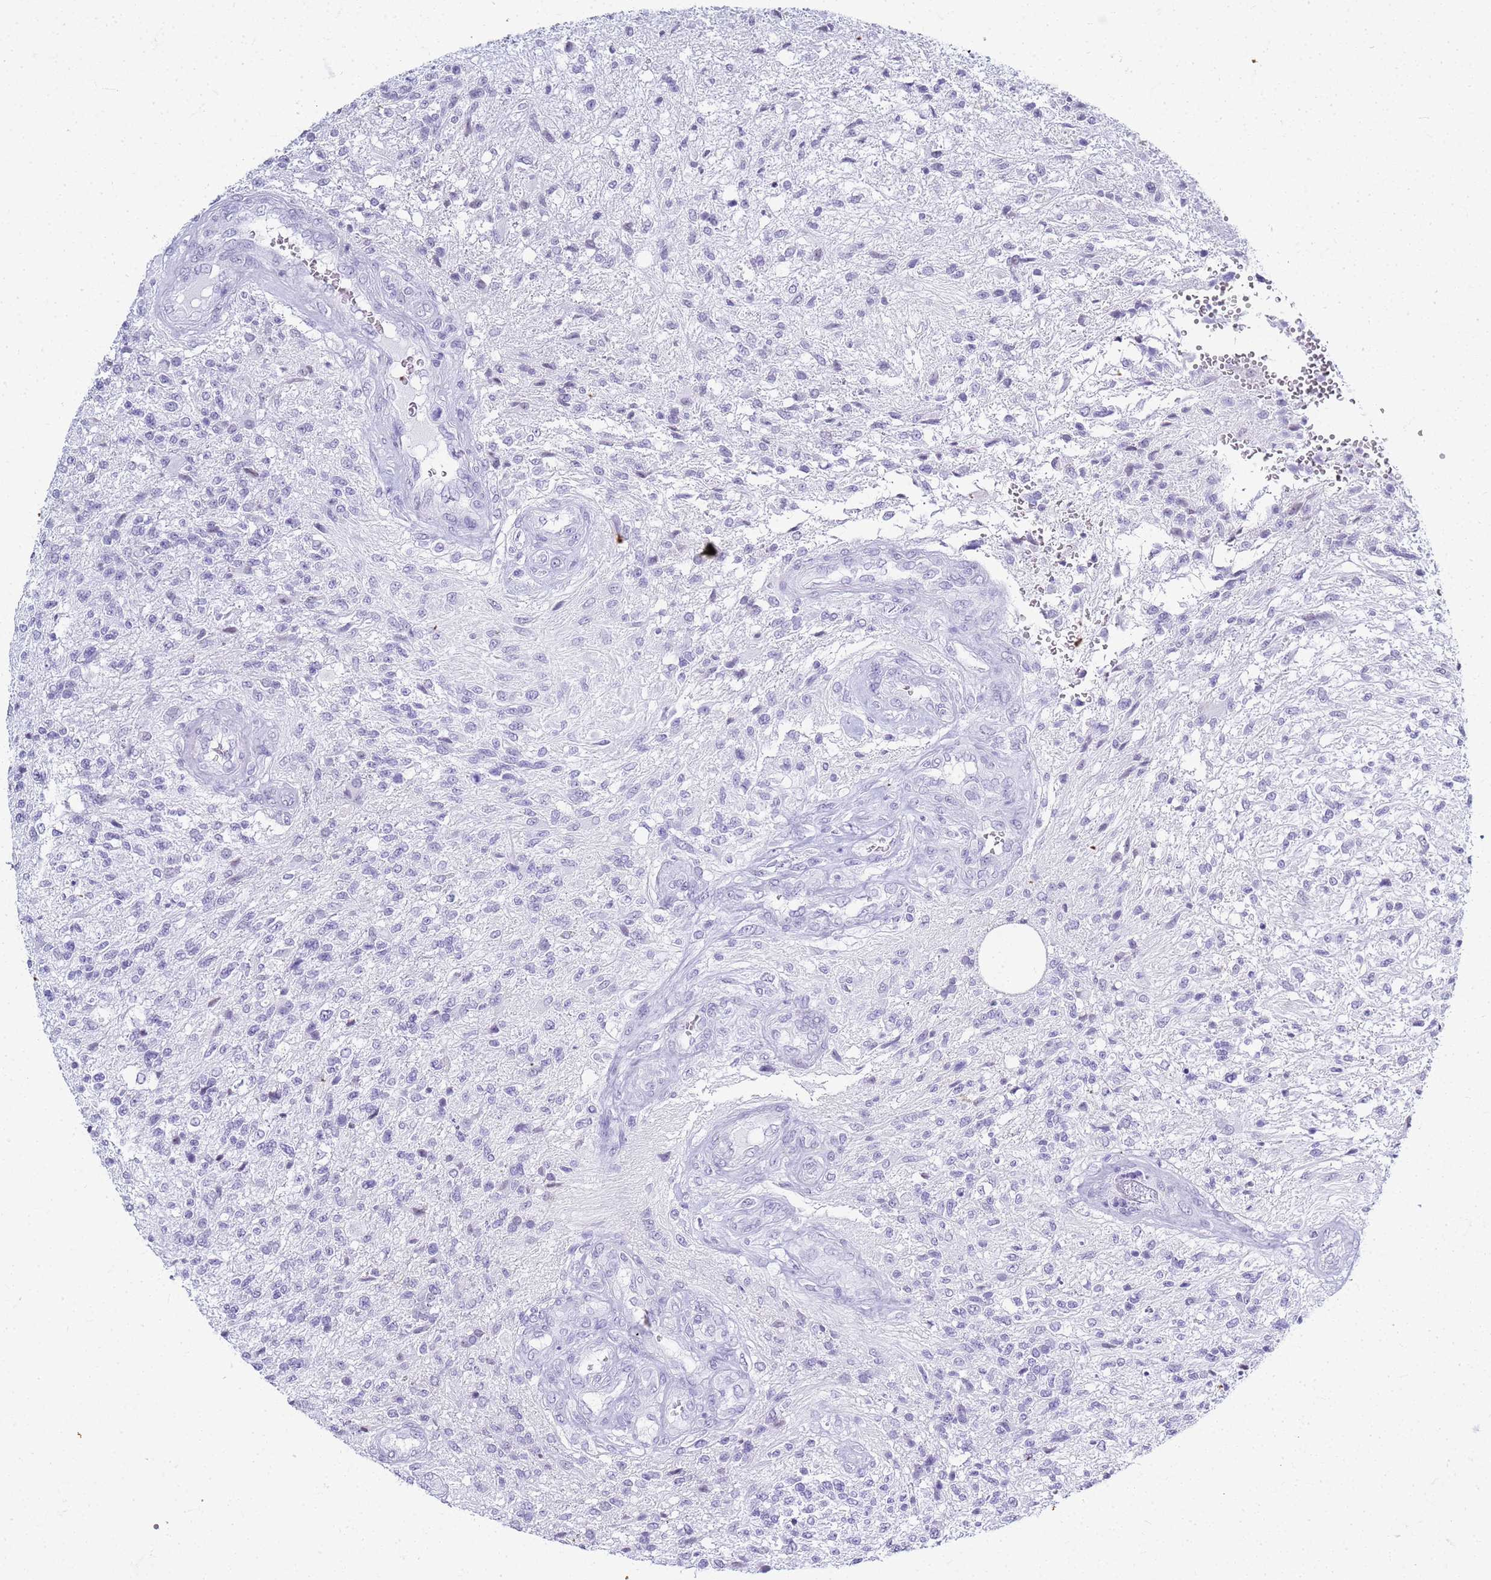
{"staining": {"intensity": "negative", "quantity": "none", "location": "none"}, "tissue": "glioma", "cell_type": "Tumor cells", "image_type": "cancer", "snomed": [{"axis": "morphology", "description": "Glioma, malignant, High grade"}, {"axis": "topography", "description": "Brain"}], "caption": "High-grade glioma (malignant) stained for a protein using IHC demonstrates no expression tumor cells.", "gene": "SLC7A9", "patient": {"sex": "male", "age": 56}}